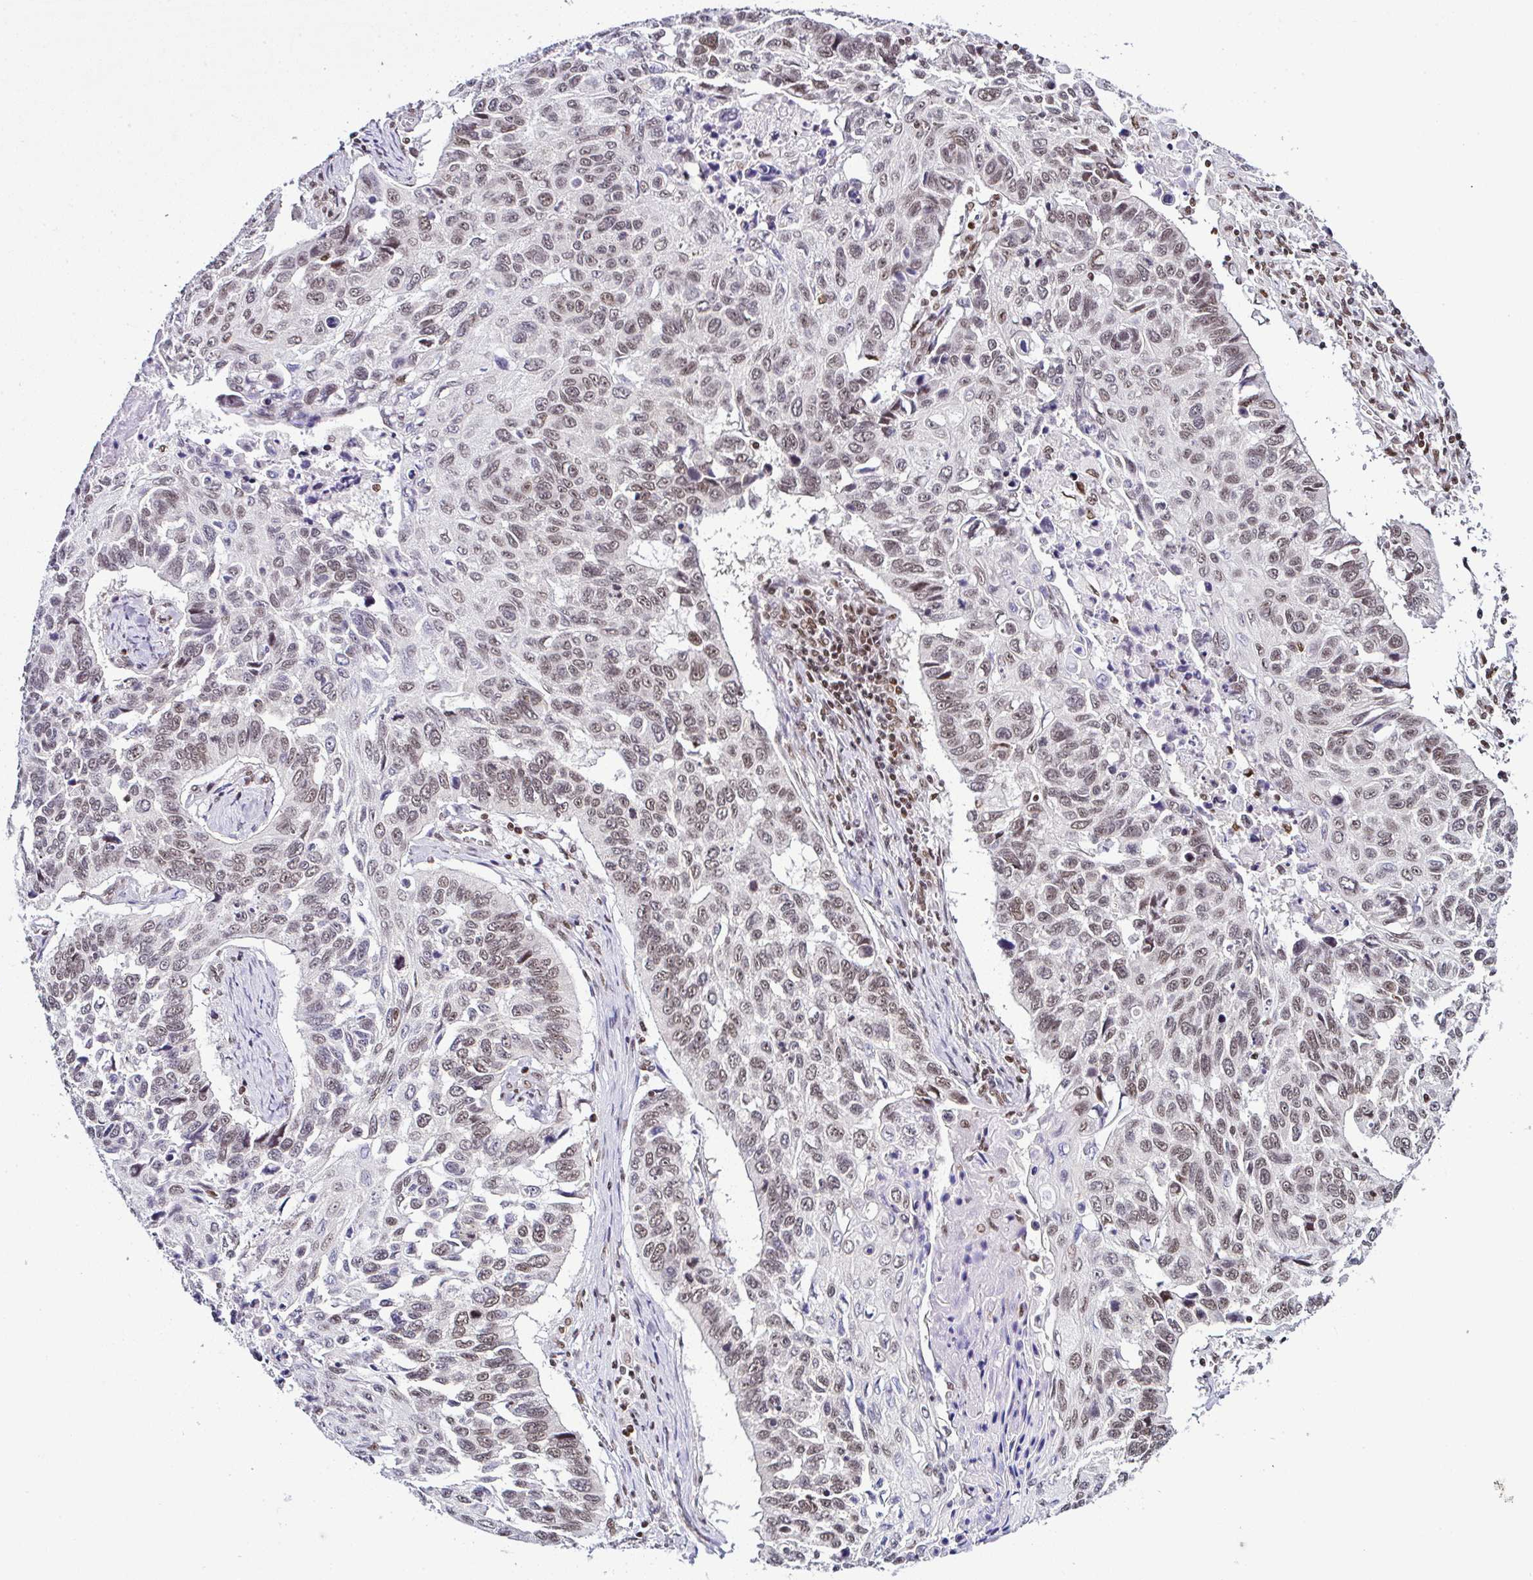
{"staining": {"intensity": "weak", "quantity": ">75%", "location": "nuclear"}, "tissue": "lung cancer", "cell_type": "Tumor cells", "image_type": "cancer", "snomed": [{"axis": "morphology", "description": "Squamous cell carcinoma, NOS"}, {"axis": "topography", "description": "Lung"}], "caption": "IHC (DAB (3,3'-diaminobenzidine)) staining of lung squamous cell carcinoma shows weak nuclear protein positivity in about >75% of tumor cells.", "gene": "DR1", "patient": {"sex": "male", "age": 62}}